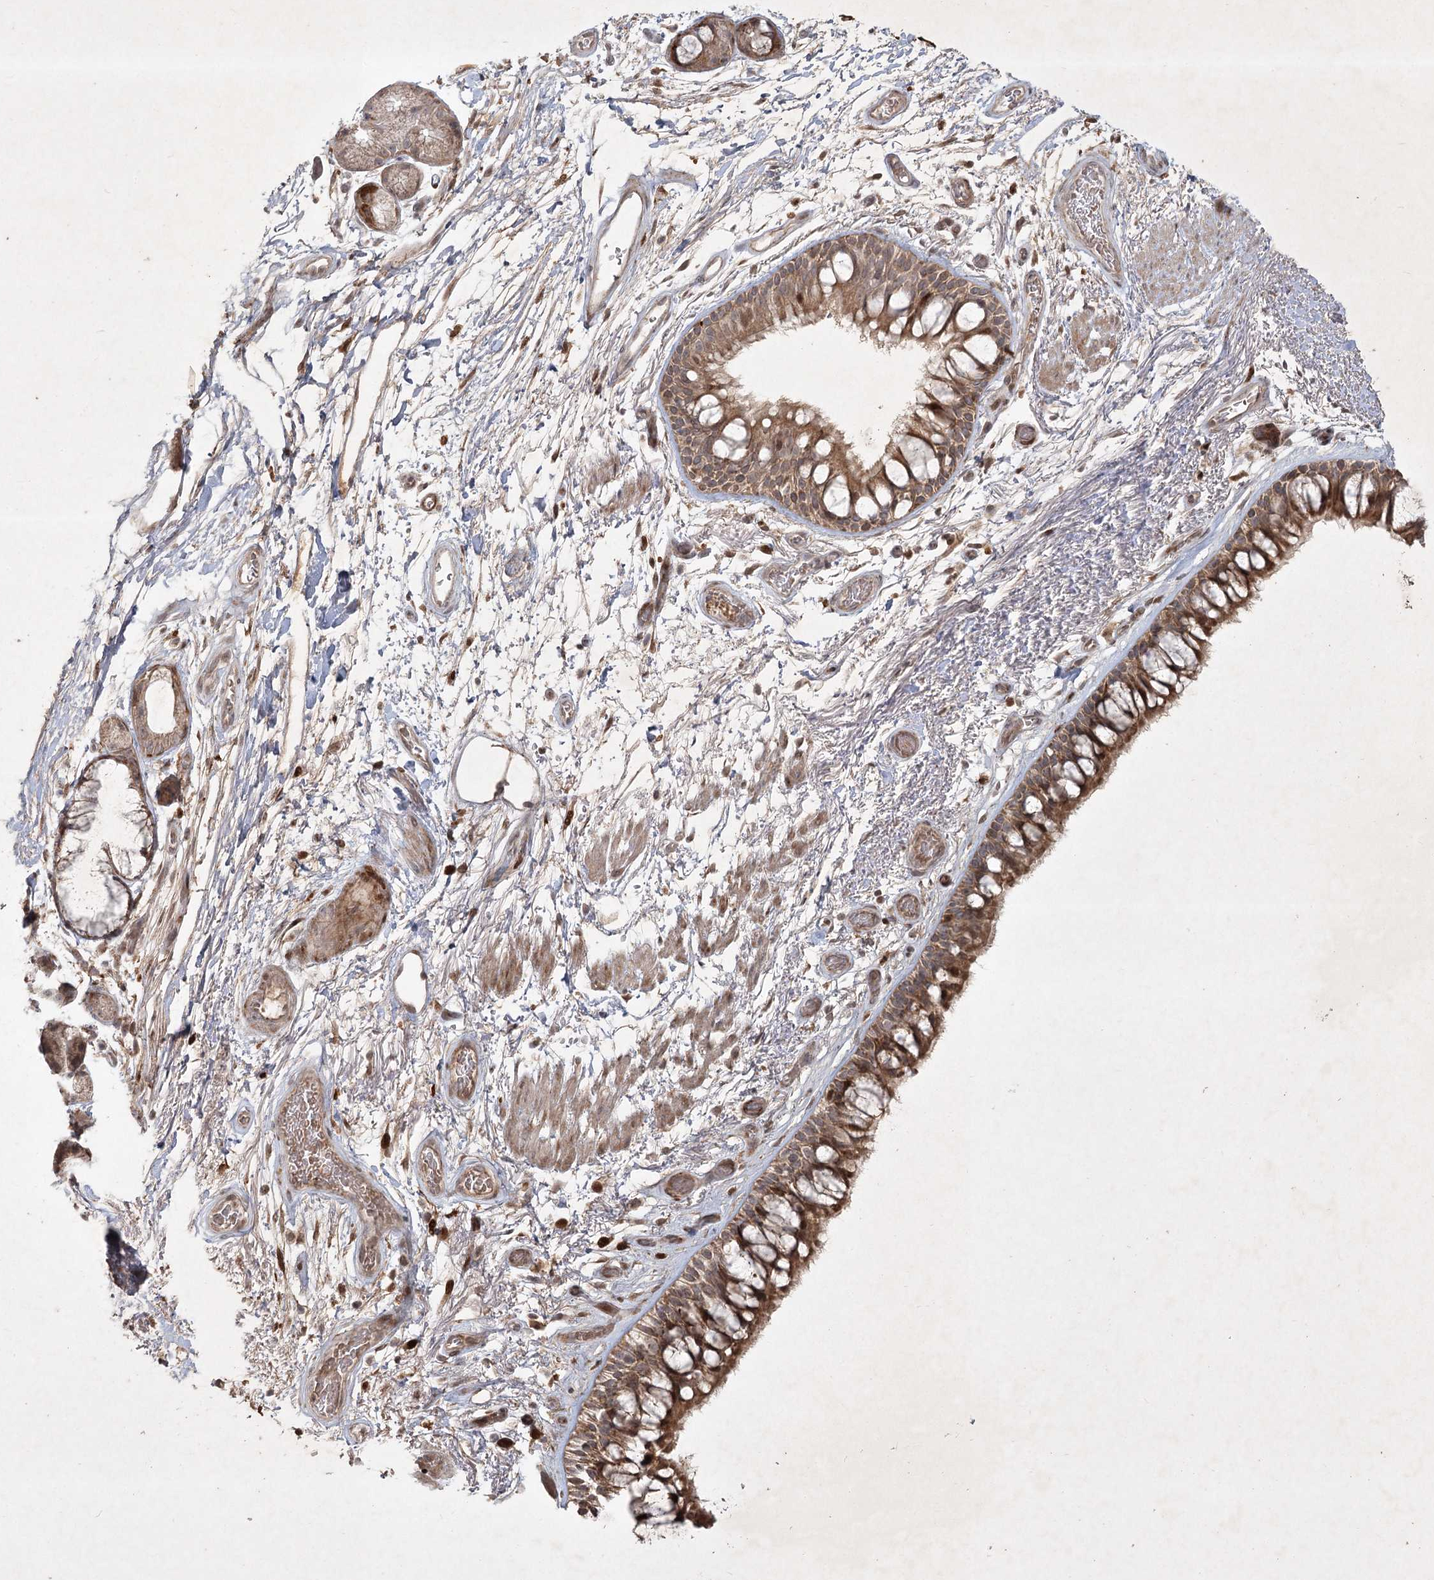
{"staining": {"intensity": "moderate", "quantity": ">75%", "location": "cytoplasmic/membranous"}, "tissue": "bronchus", "cell_type": "Respiratory epithelial cells", "image_type": "normal", "snomed": [{"axis": "morphology", "description": "Normal tissue, NOS"}, {"axis": "topography", "description": "Bronchus"}], "caption": "IHC of normal human bronchus shows medium levels of moderate cytoplasmic/membranous expression in approximately >75% of respiratory epithelial cells.", "gene": "KBTBD4", "patient": {"sex": "male", "age": 65}}